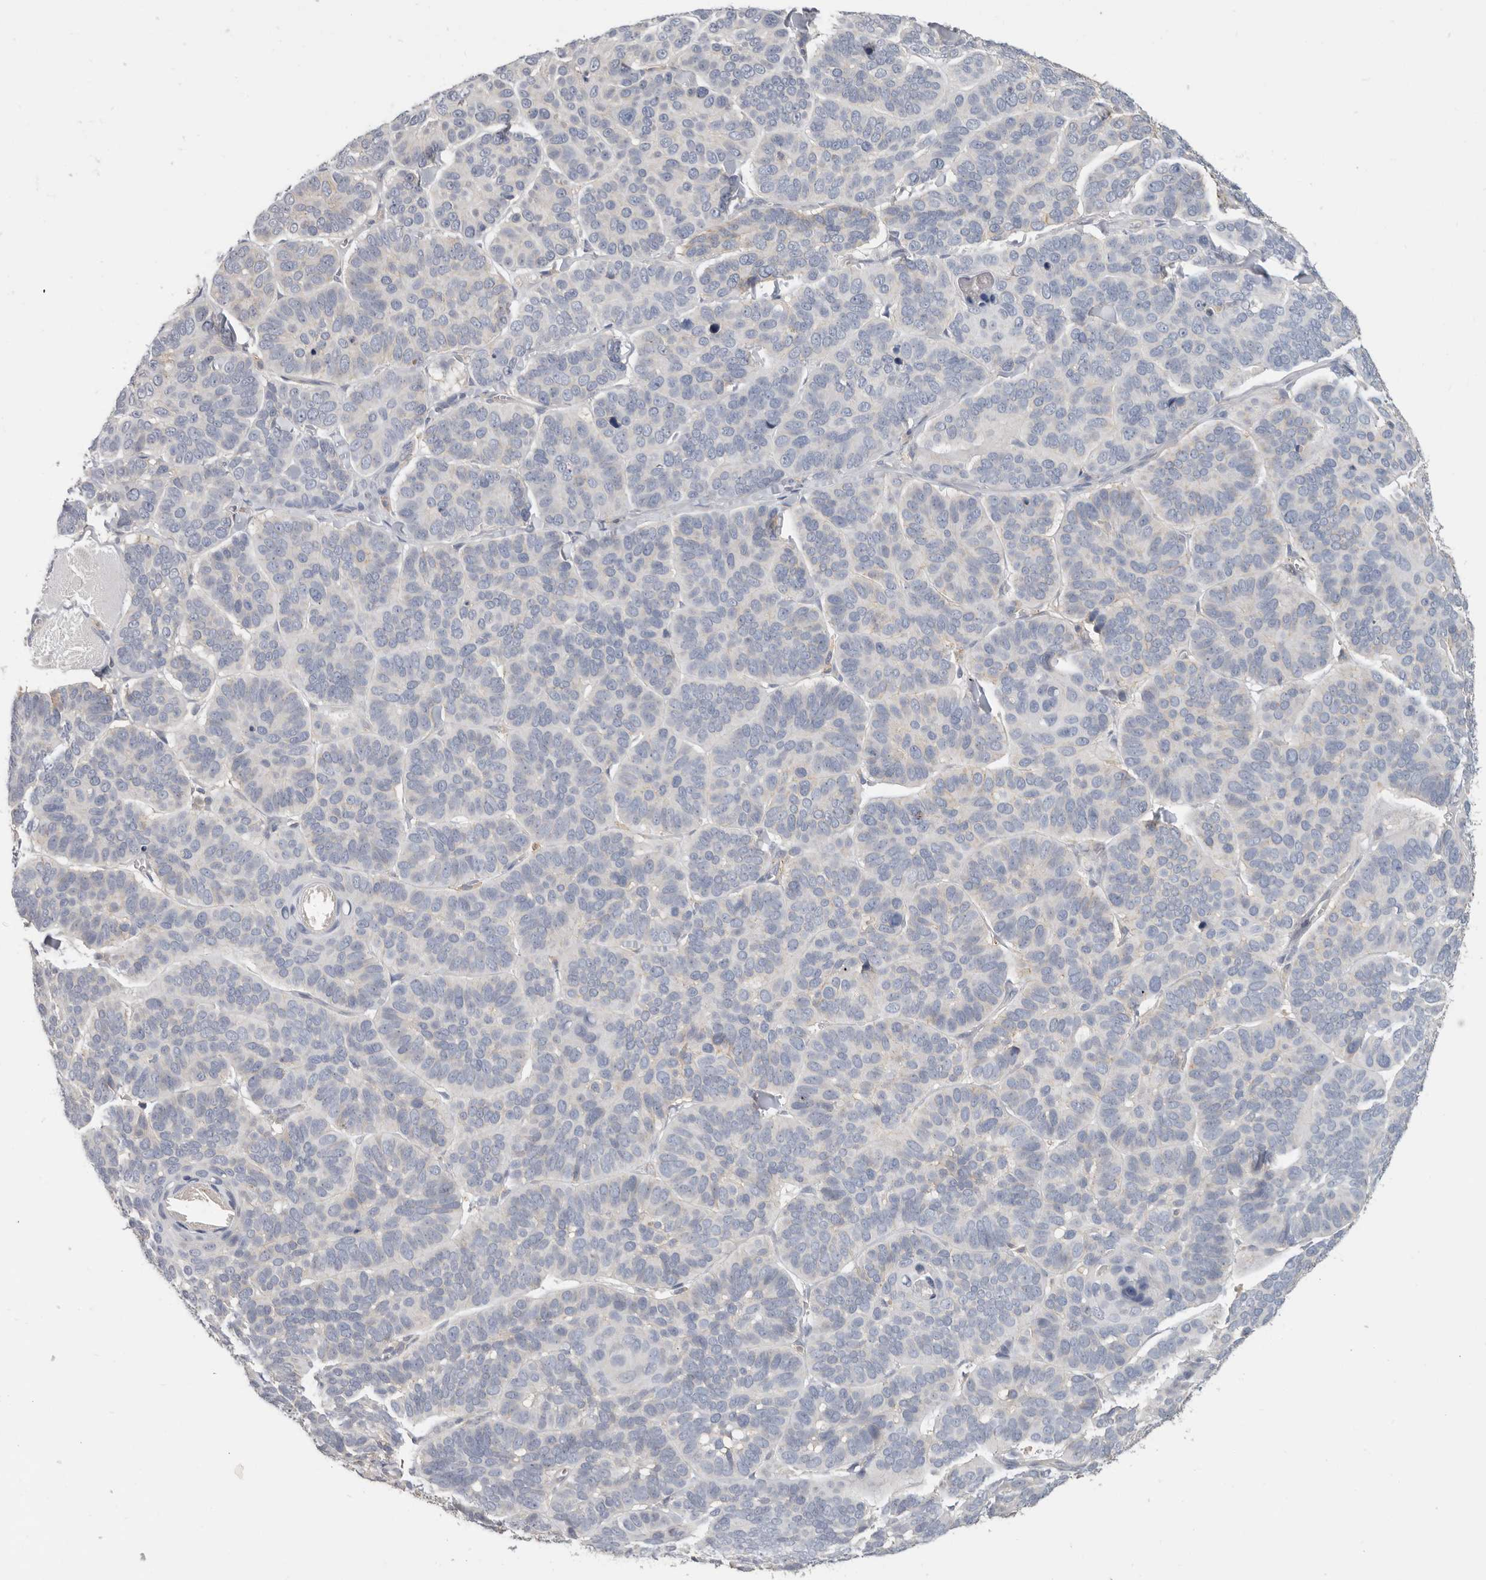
{"staining": {"intensity": "negative", "quantity": "none", "location": "none"}, "tissue": "skin cancer", "cell_type": "Tumor cells", "image_type": "cancer", "snomed": [{"axis": "morphology", "description": "Basal cell carcinoma"}, {"axis": "topography", "description": "Skin"}], "caption": "Tumor cells show no significant expression in skin basal cell carcinoma.", "gene": "WDTC1", "patient": {"sex": "male", "age": 62}}